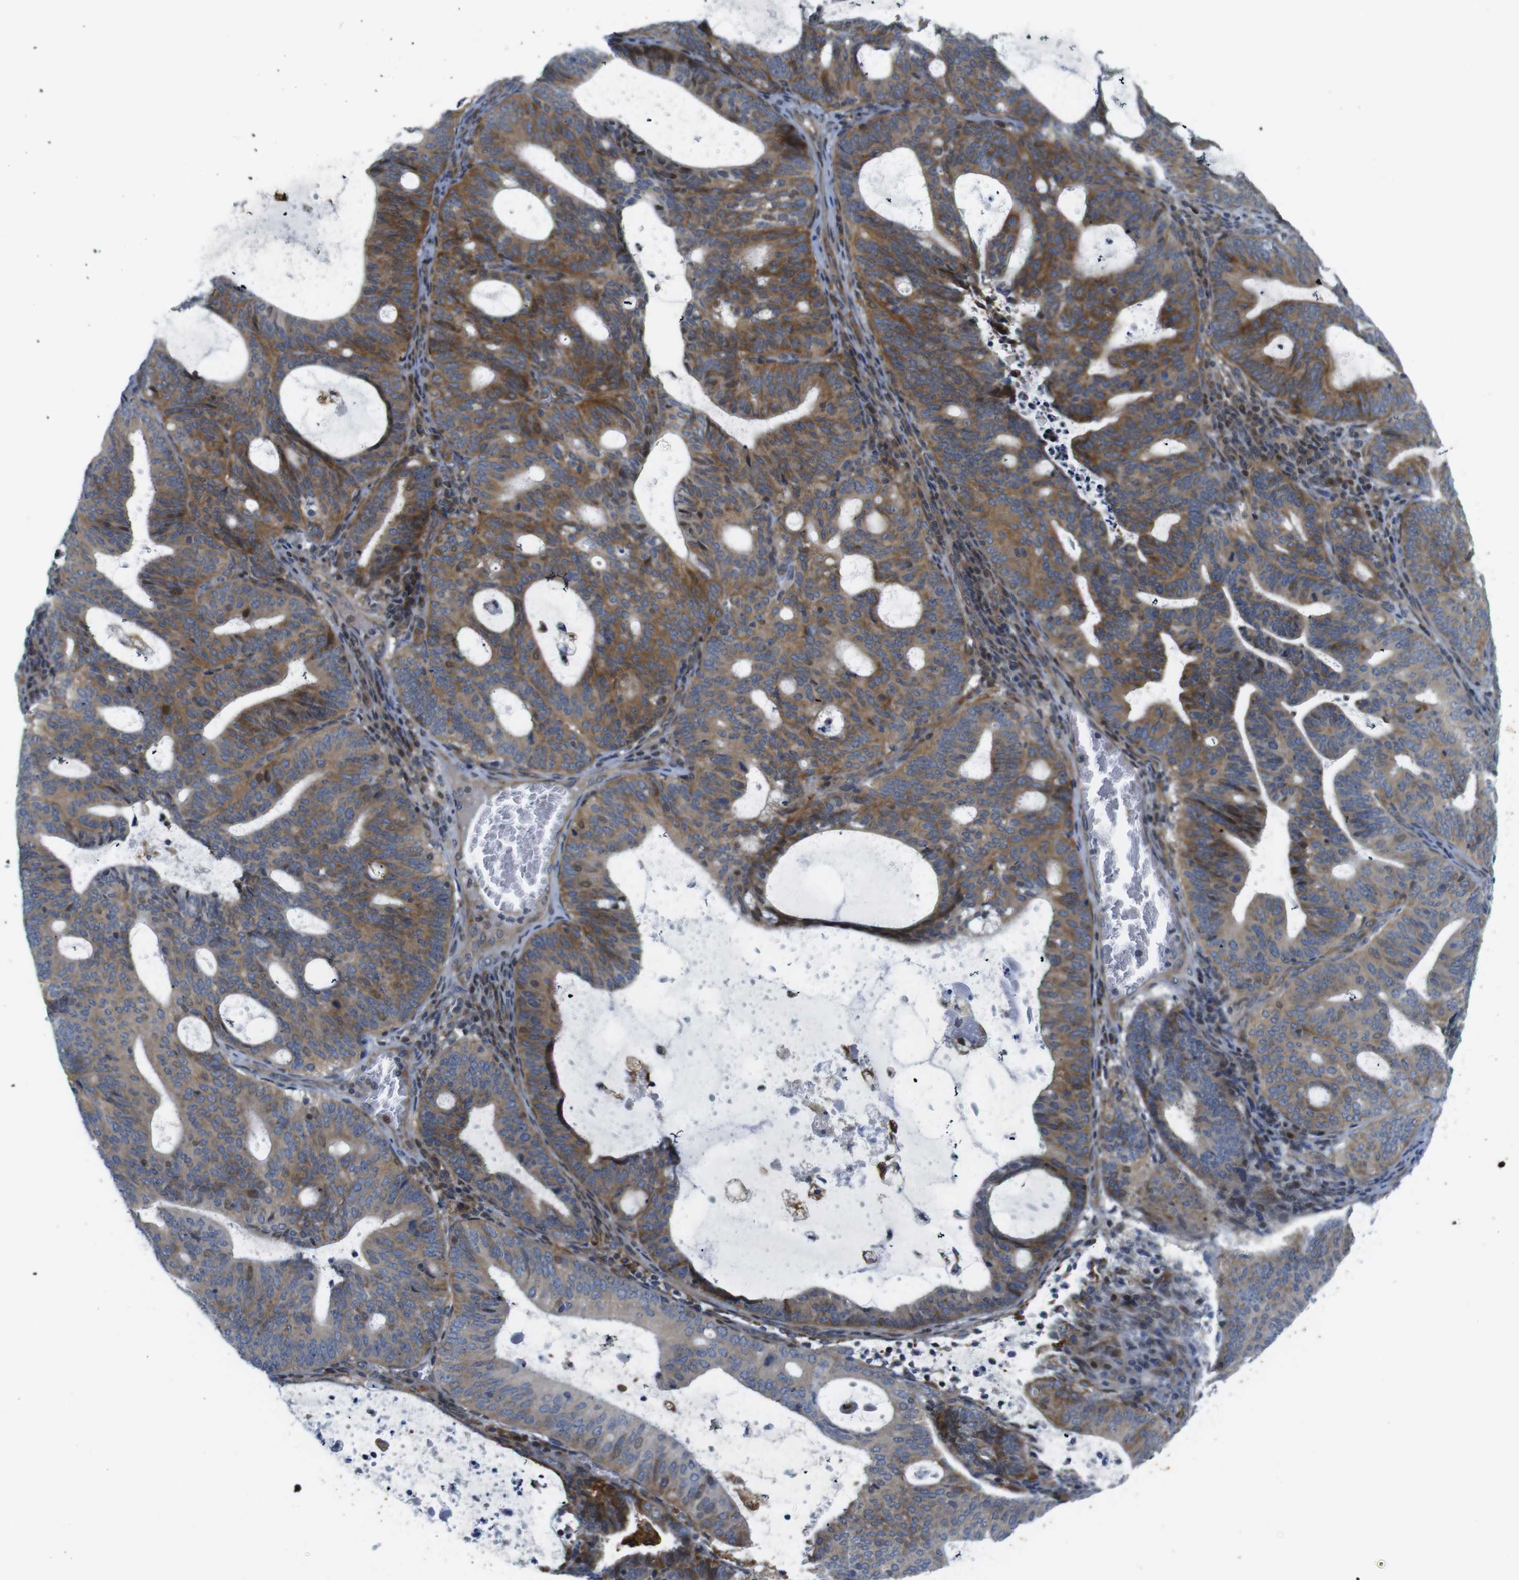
{"staining": {"intensity": "moderate", "quantity": ">75%", "location": "cytoplasmic/membranous"}, "tissue": "endometrial cancer", "cell_type": "Tumor cells", "image_type": "cancer", "snomed": [{"axis": "morphology", "description": "Adenocarcinoma, NOS"}, {"axis": "topography", "description": "Uterus"}], "caption": "Immunohistochemistry (IHC) (DAB (3,3'-diaminobenzidine)) staining of endometrial cancer demonstrates moderate cytoplasmic/membranous protein staining in about >75% of tumor cells. The protein of interest is shown in brown color, while the nuclei are stained blue.", "gene": "ROBO2", "patient": {"sex": "female", "age": 83}}